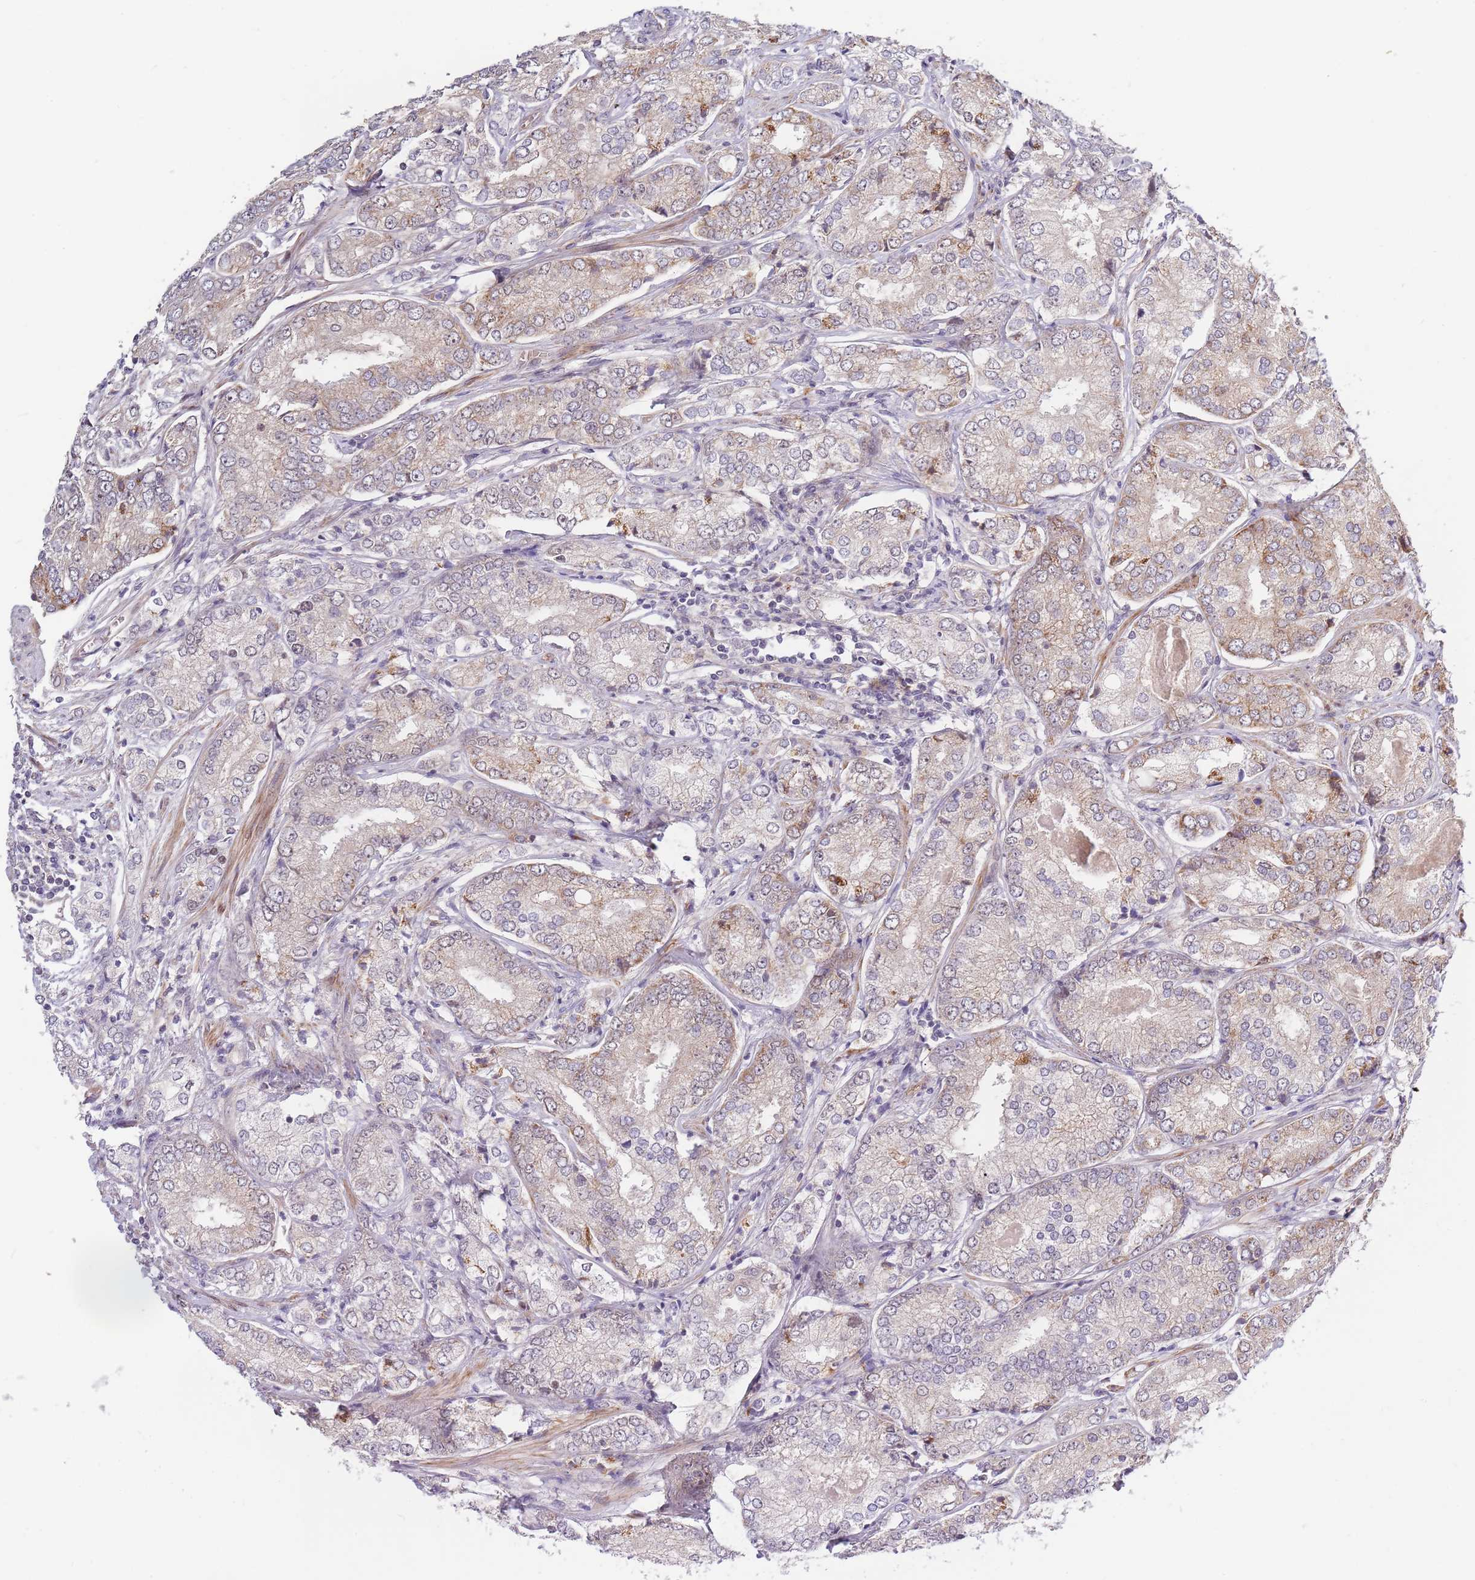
{"staining": {"intensity": "moderate", "quantity": "<25%", "location": "cytoplasmic/membranous"}, "tissue": "prostate cancer", "cell_type": "Tumor cells", "image_type": "cancer", "snomed": [{"axis": "morphology", "description": "Adenocarcinoma, High grade"}, {"axis": "topography", "description": "Prostate"}], "caption": "Human adenocarcinoma (high-grade) (prostate) stained with a protein marker displays moderate staining in tumor cells.", "gene": "HAUS3", "patient": {"sex": "male", "age": 63}}